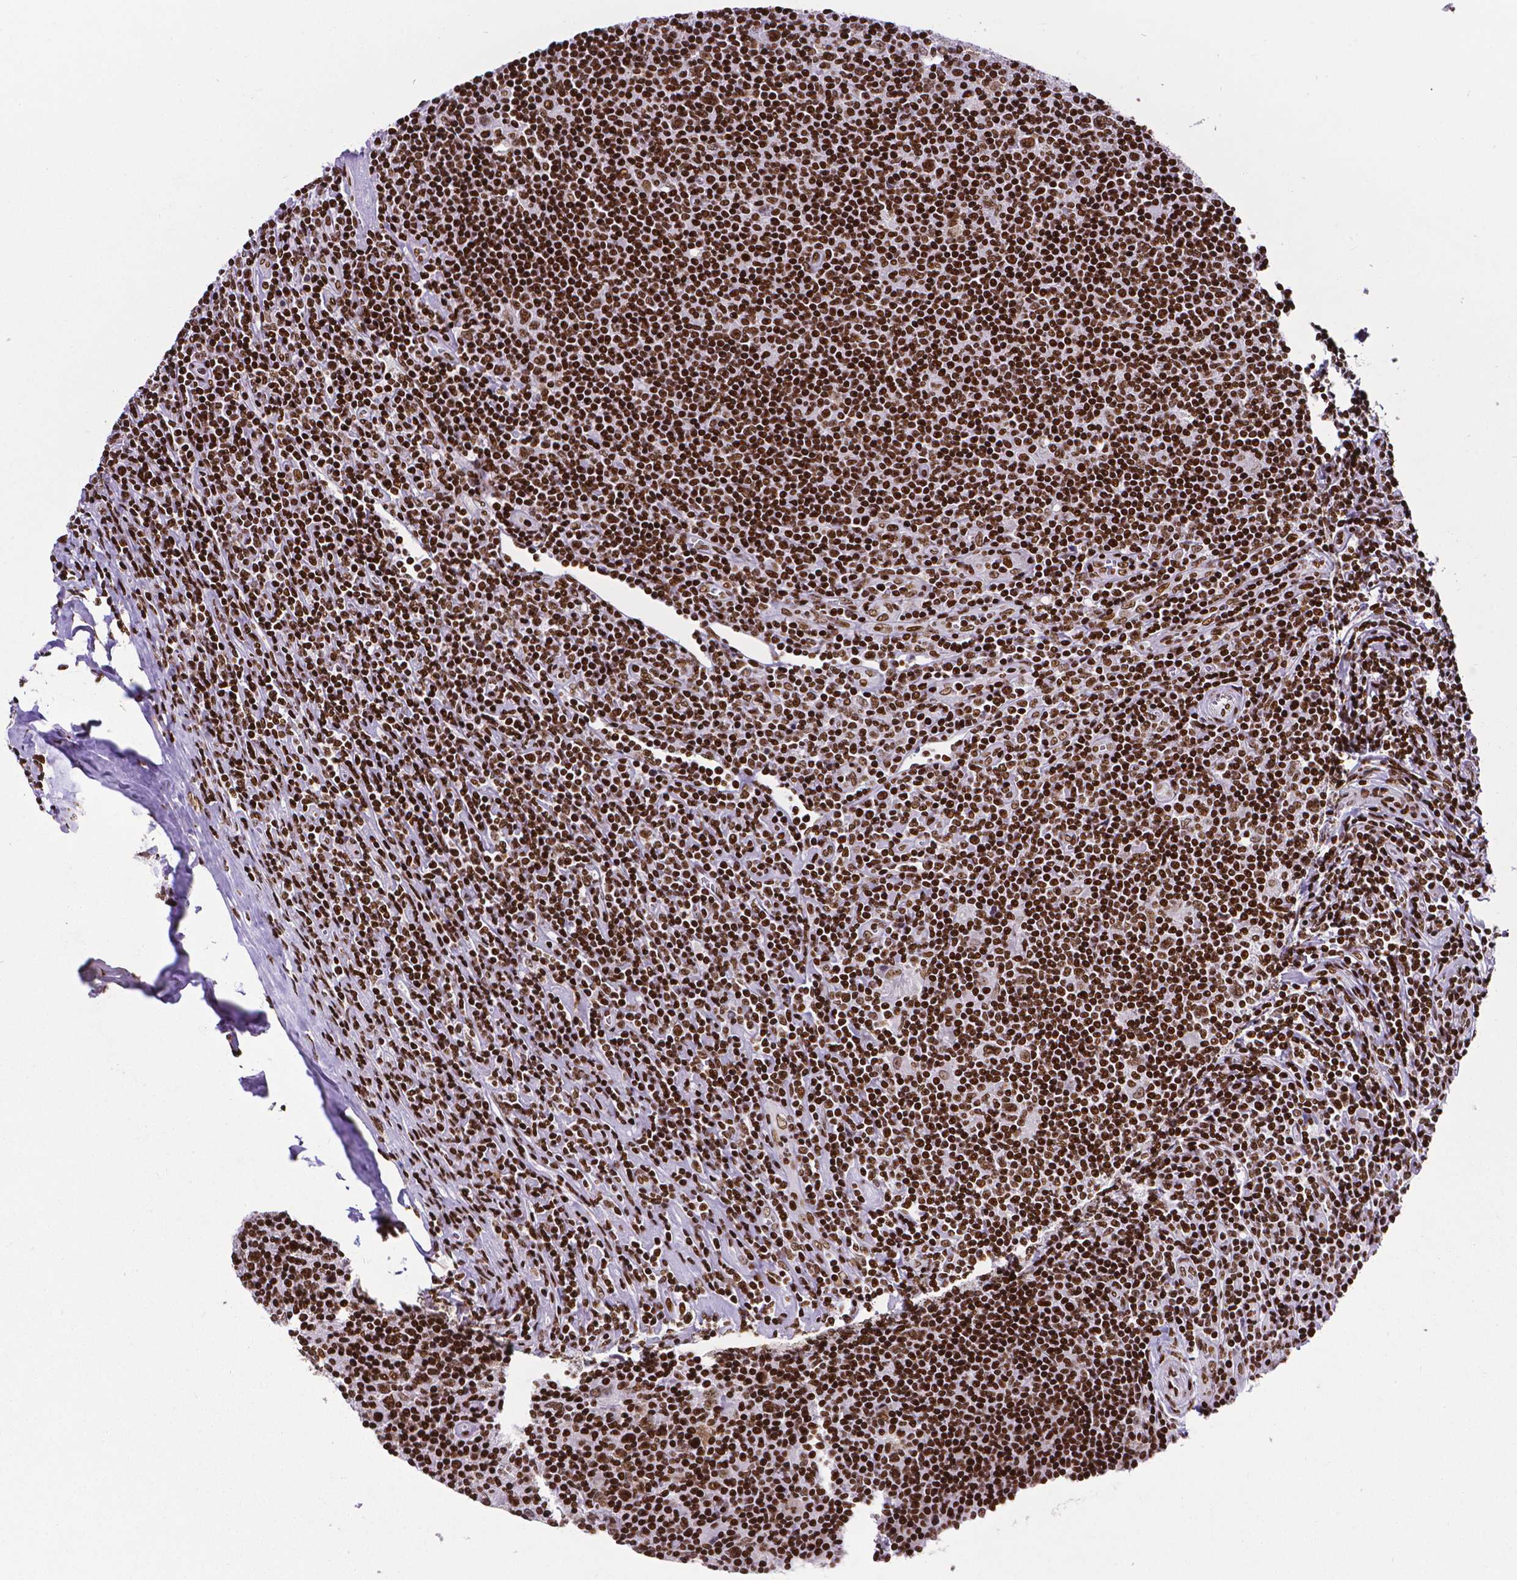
{"staining": {"intensity": "strong", "quantity": ">75%", "location": "nuclear"}, "tissue": "lymphoma", "cell_type": "Tumor cells", "image_type": "cancer", "snomed": [{"axis": "morphology", "description": "Hodgkin's disease, NOS"}, {"axis": "topography", "description": "Lymph node"}], "caption": "The photomicrograph shows a brown stain indicating the presence of a protein in the nuclear of tumor cells in Hodgkin's disease.", "gene": "CTCF", "patient": {"sex": "male", "age": 40}}